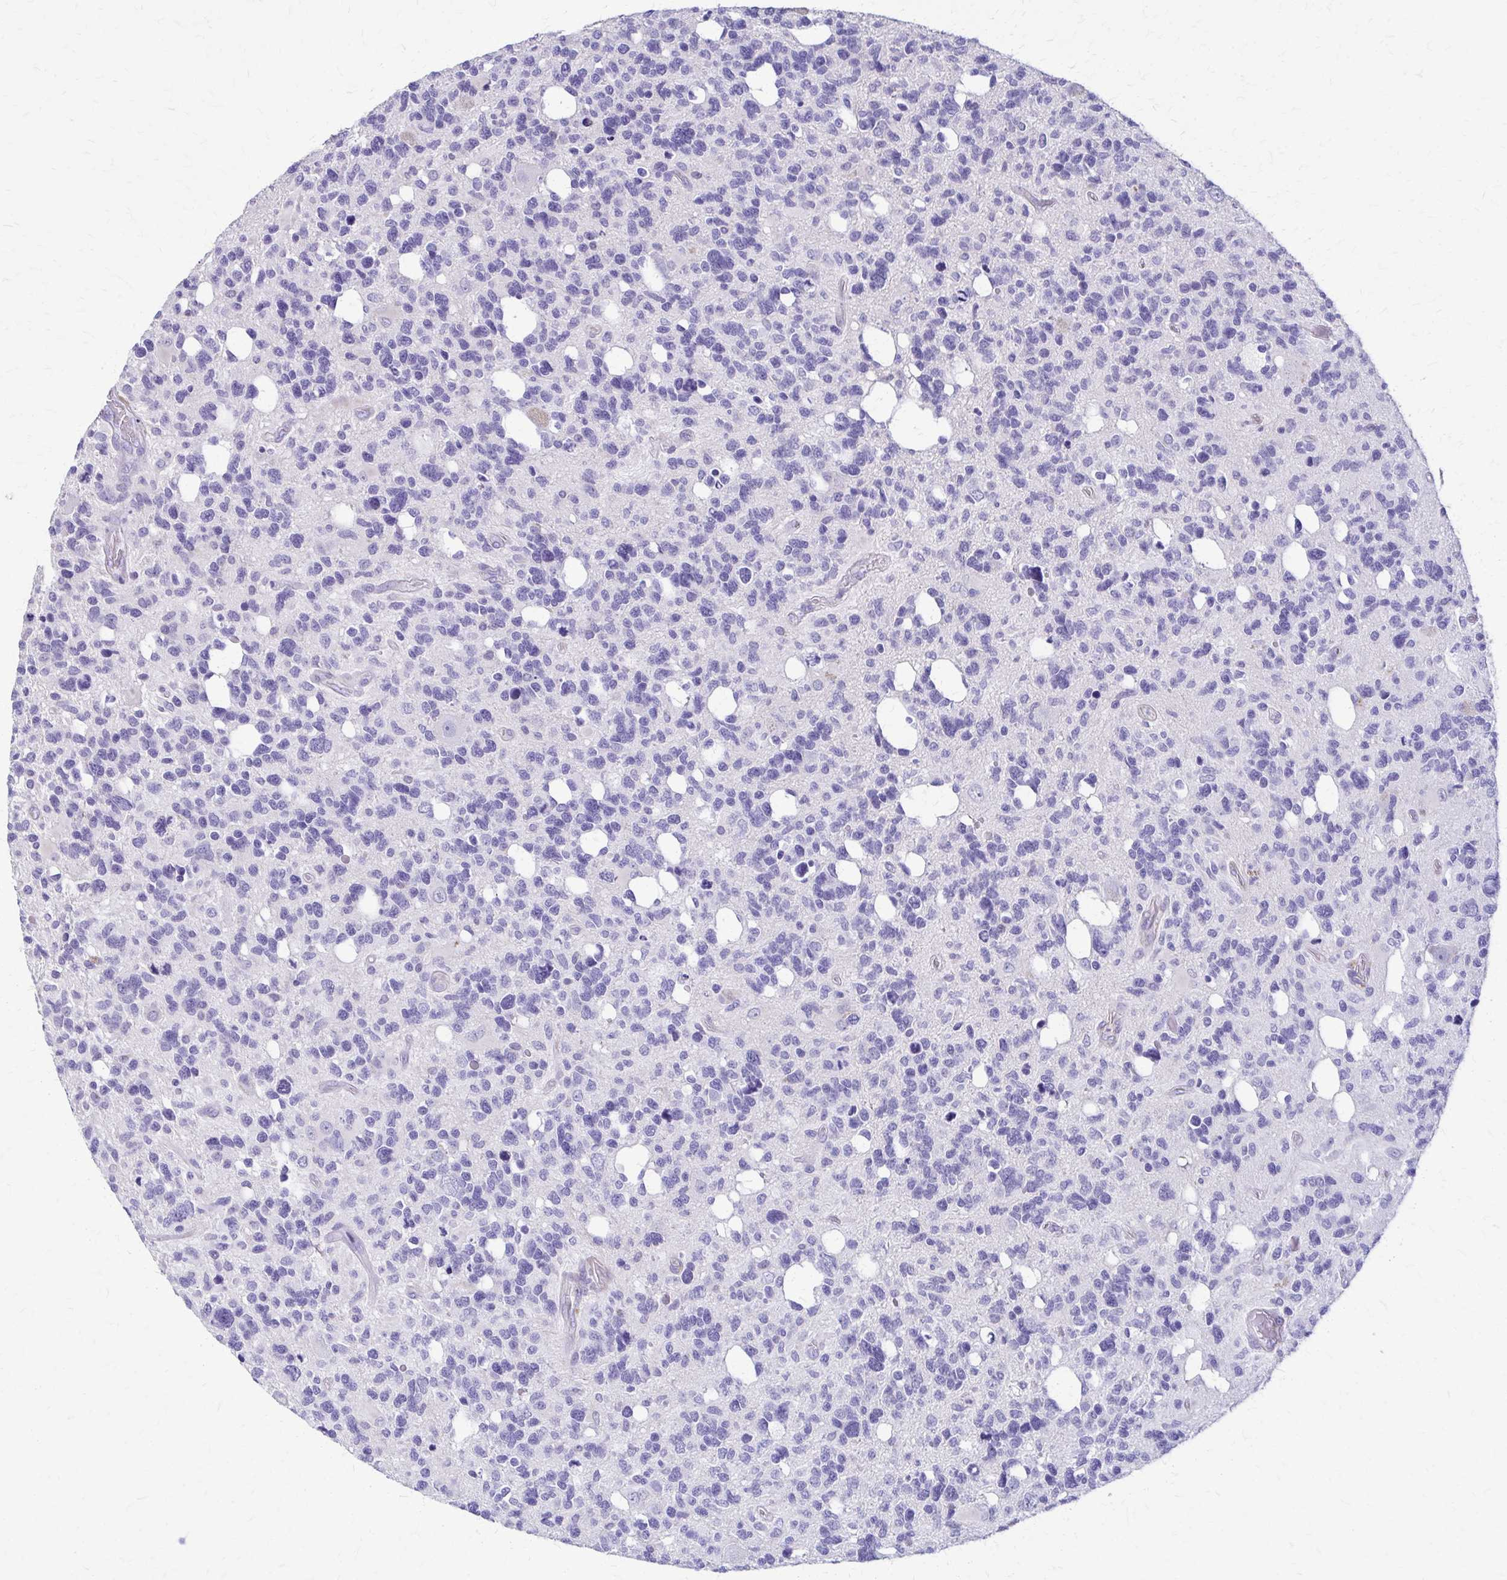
{"staining": {"intensity": "negative", "quantity": "none", "location": "none"}, "tissue": "glioma", "cell_type": "Tumor cells", "image_type": "cancer", "snomed": [{"axis": "morphology", "description": "Glioma, malignant, High grade"}, {"axis": "topography", "description": "Brain"}], "caption": "Tumor cells show no significant expression in malignant glioma (high-grade).", "gene": "DSP", "patient": {"sex": "male", "age": 49}}